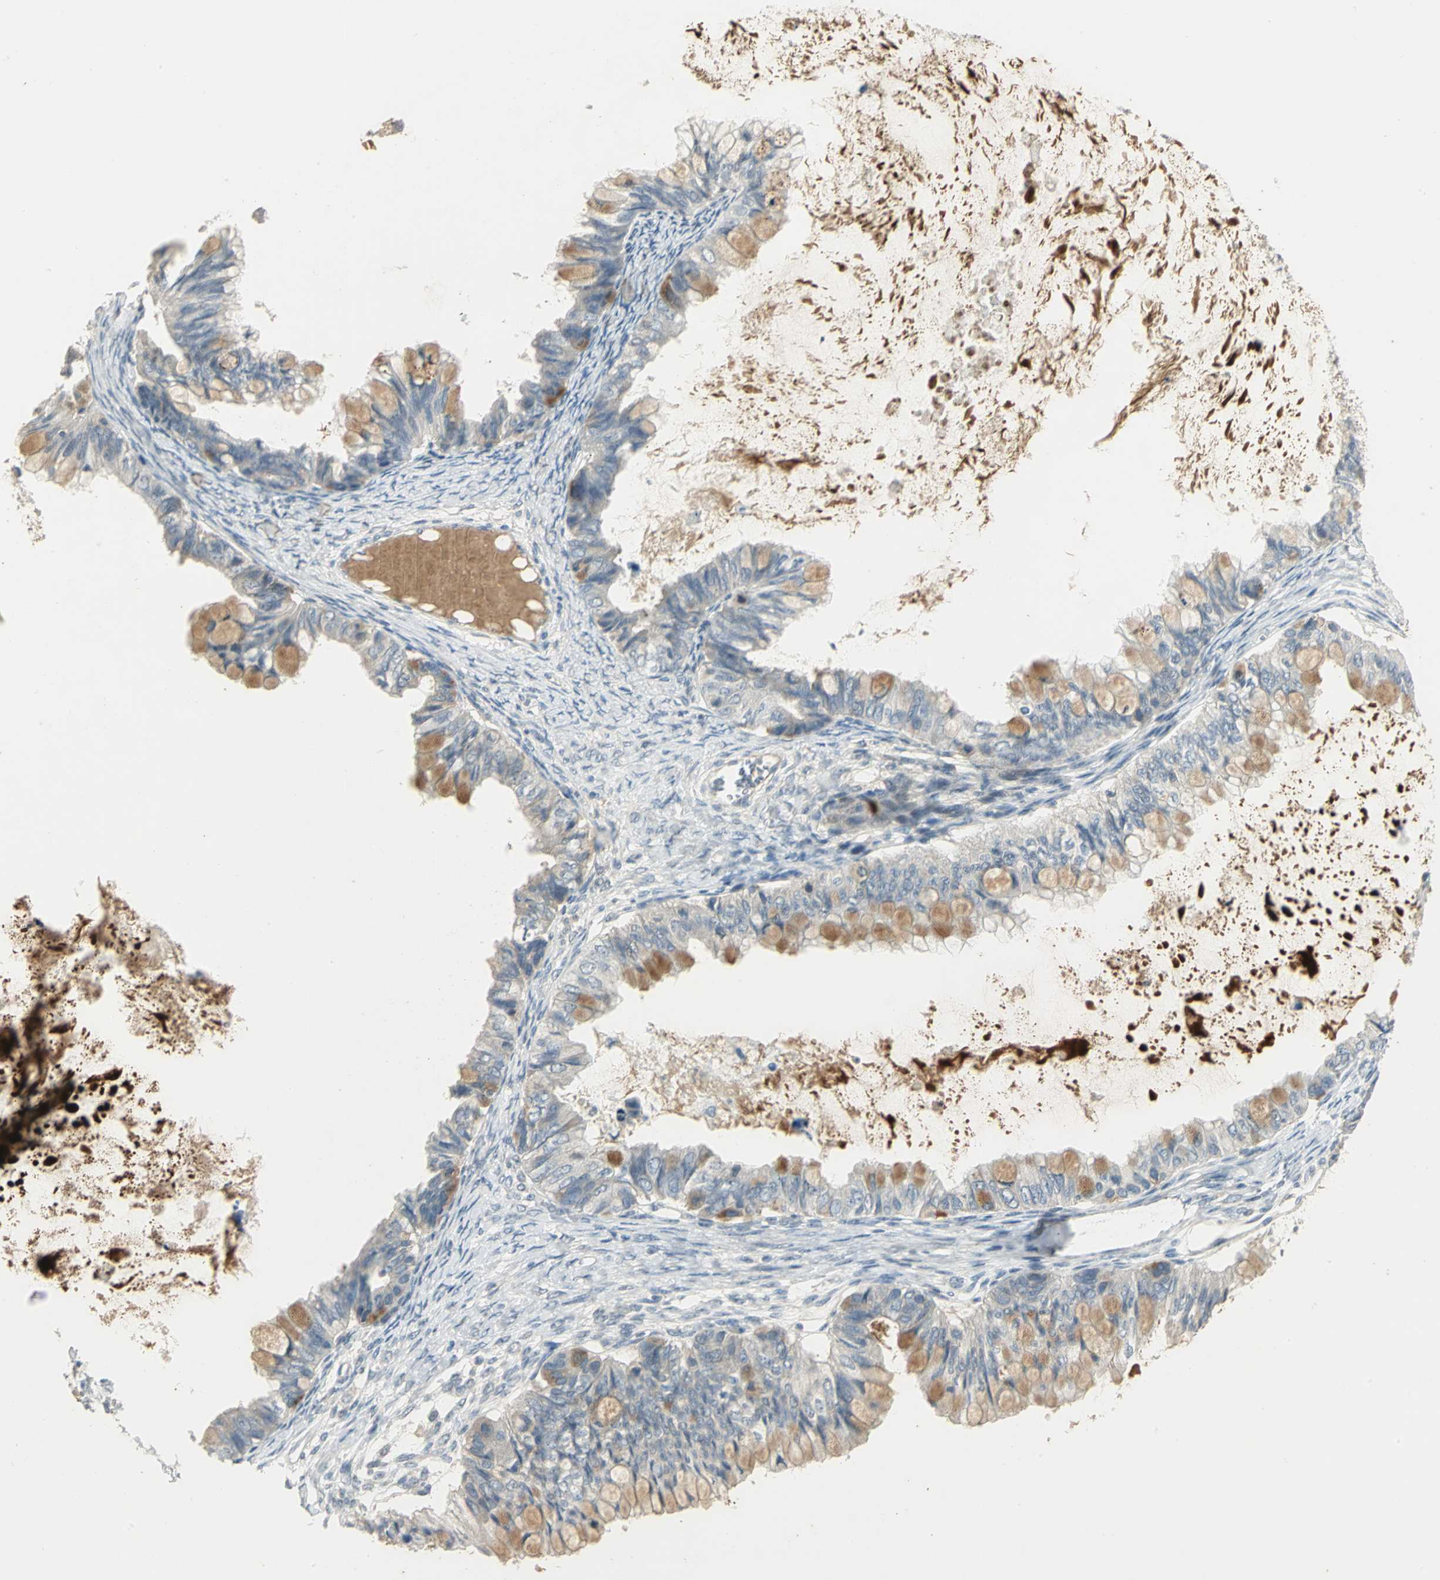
{"staining": {"intensity": "weak", "quantity": "<25%", "location": "cytoplasmic/membranous"}, "tissue": "ovarian cancer", "cell_type": "Tumor cells", "image_type": "cancer", "snomed": [{"axis": "morphology", "description": "Cystadenocarcinoma, mucinous, NOS"}, {"axis": "topography", "description": "Ovary"}], "caption": "Immunohistochemistry micrograph of neoplastic tissue: mucinous cystadenocarcinoma (ovarian) stained with DAB (3,3'-diaminobenzidine) exhibits no significant protein expression in tumor cells. (IHC, brightfield microscopy, high magnification).", "gene": "PROC", "patient": {"sex": "female", "age": 80}}